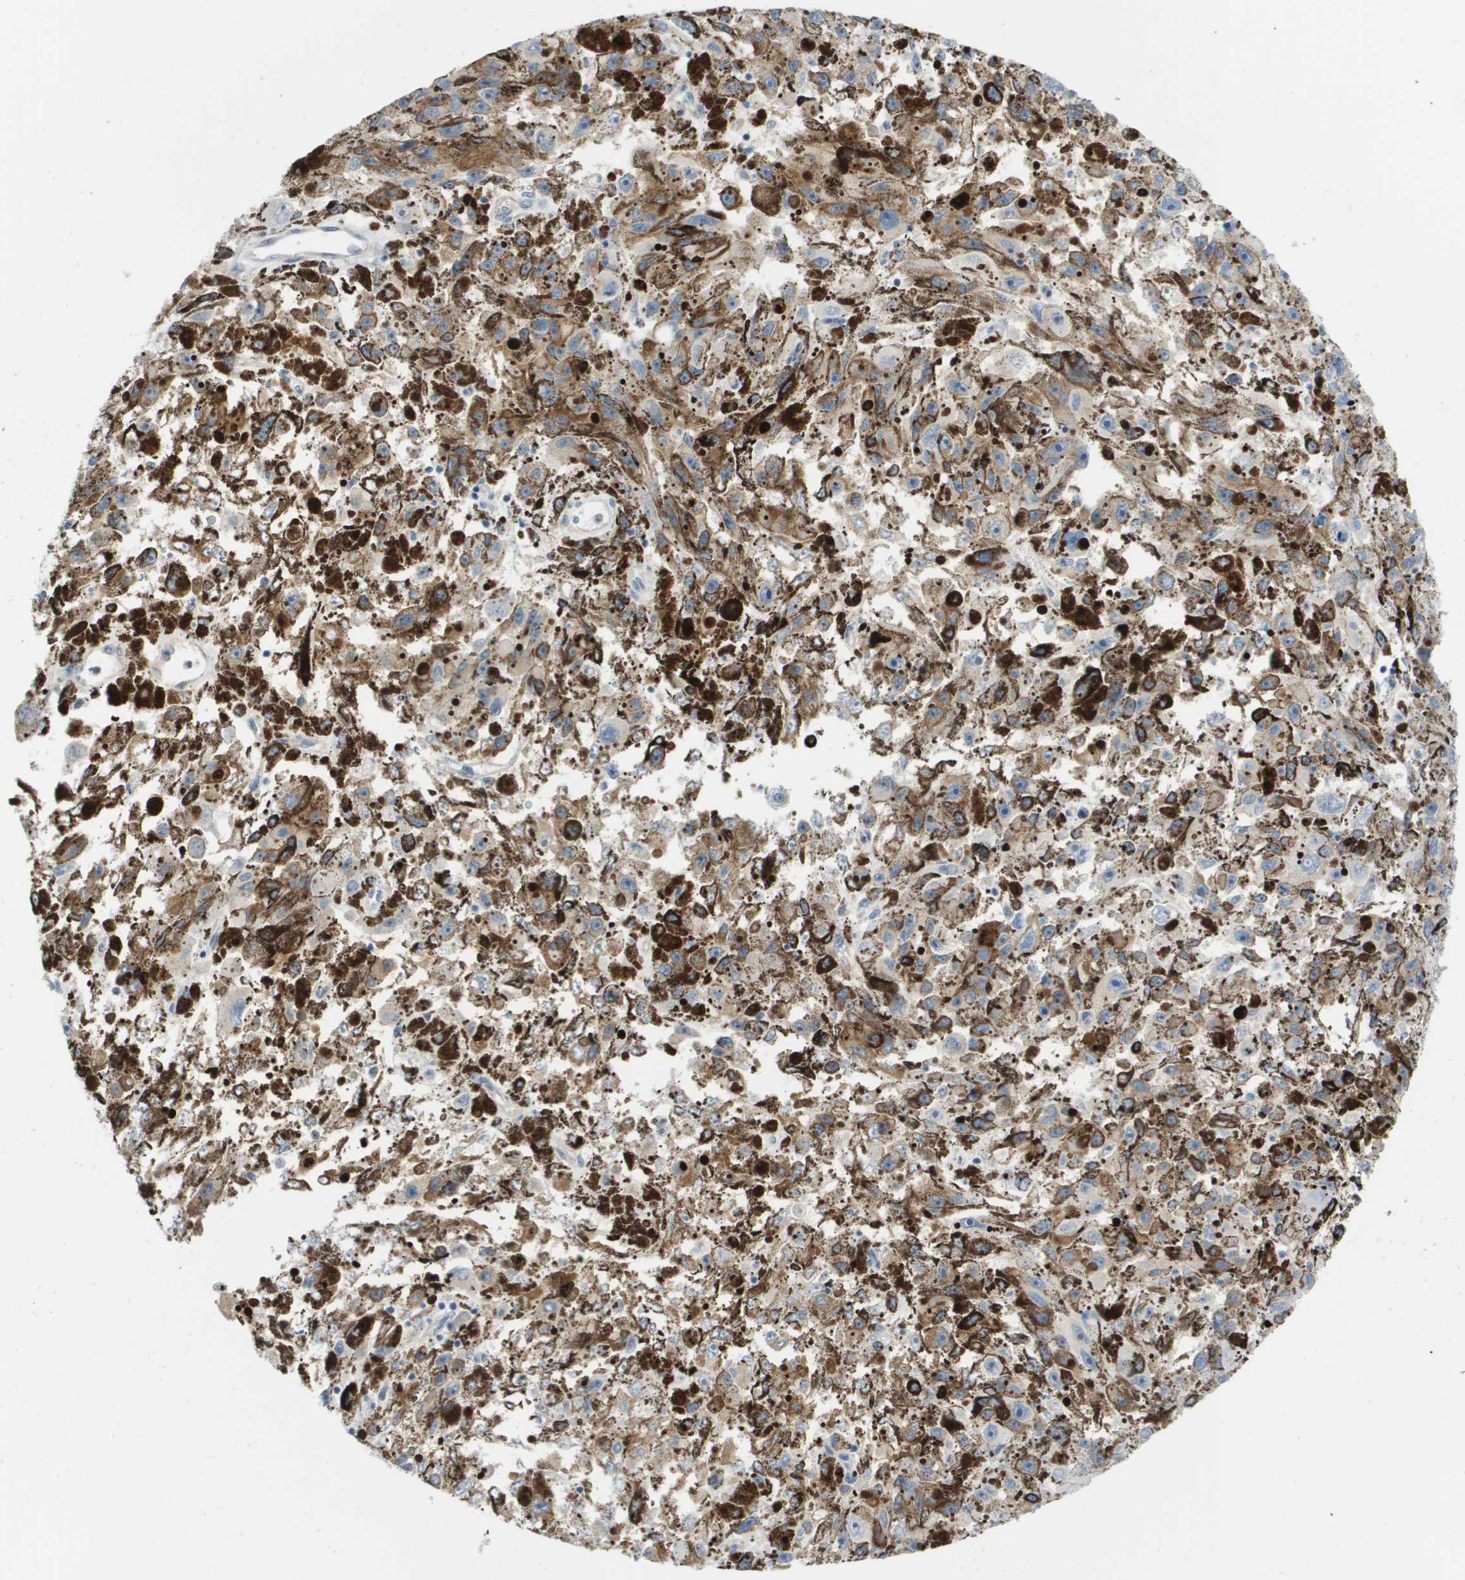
{"staining": {"intensity": "negative", "quantity": "none", "location": "none"}, "tissue": "melanoma", "cell_type": "Tumor cells", "image_type": "cancer", "snomed": [{"axis": "morphology", "description": "Malignant melanoma, NOS"}, {"axis": "topography", "description": "Skin"}], "caption": "Malignant melanoma was stained to show a protein in brown. There is no significant staining in tumor cells.", "gene": "MYL3", "patient": {"sex": "female", "age": 104}}